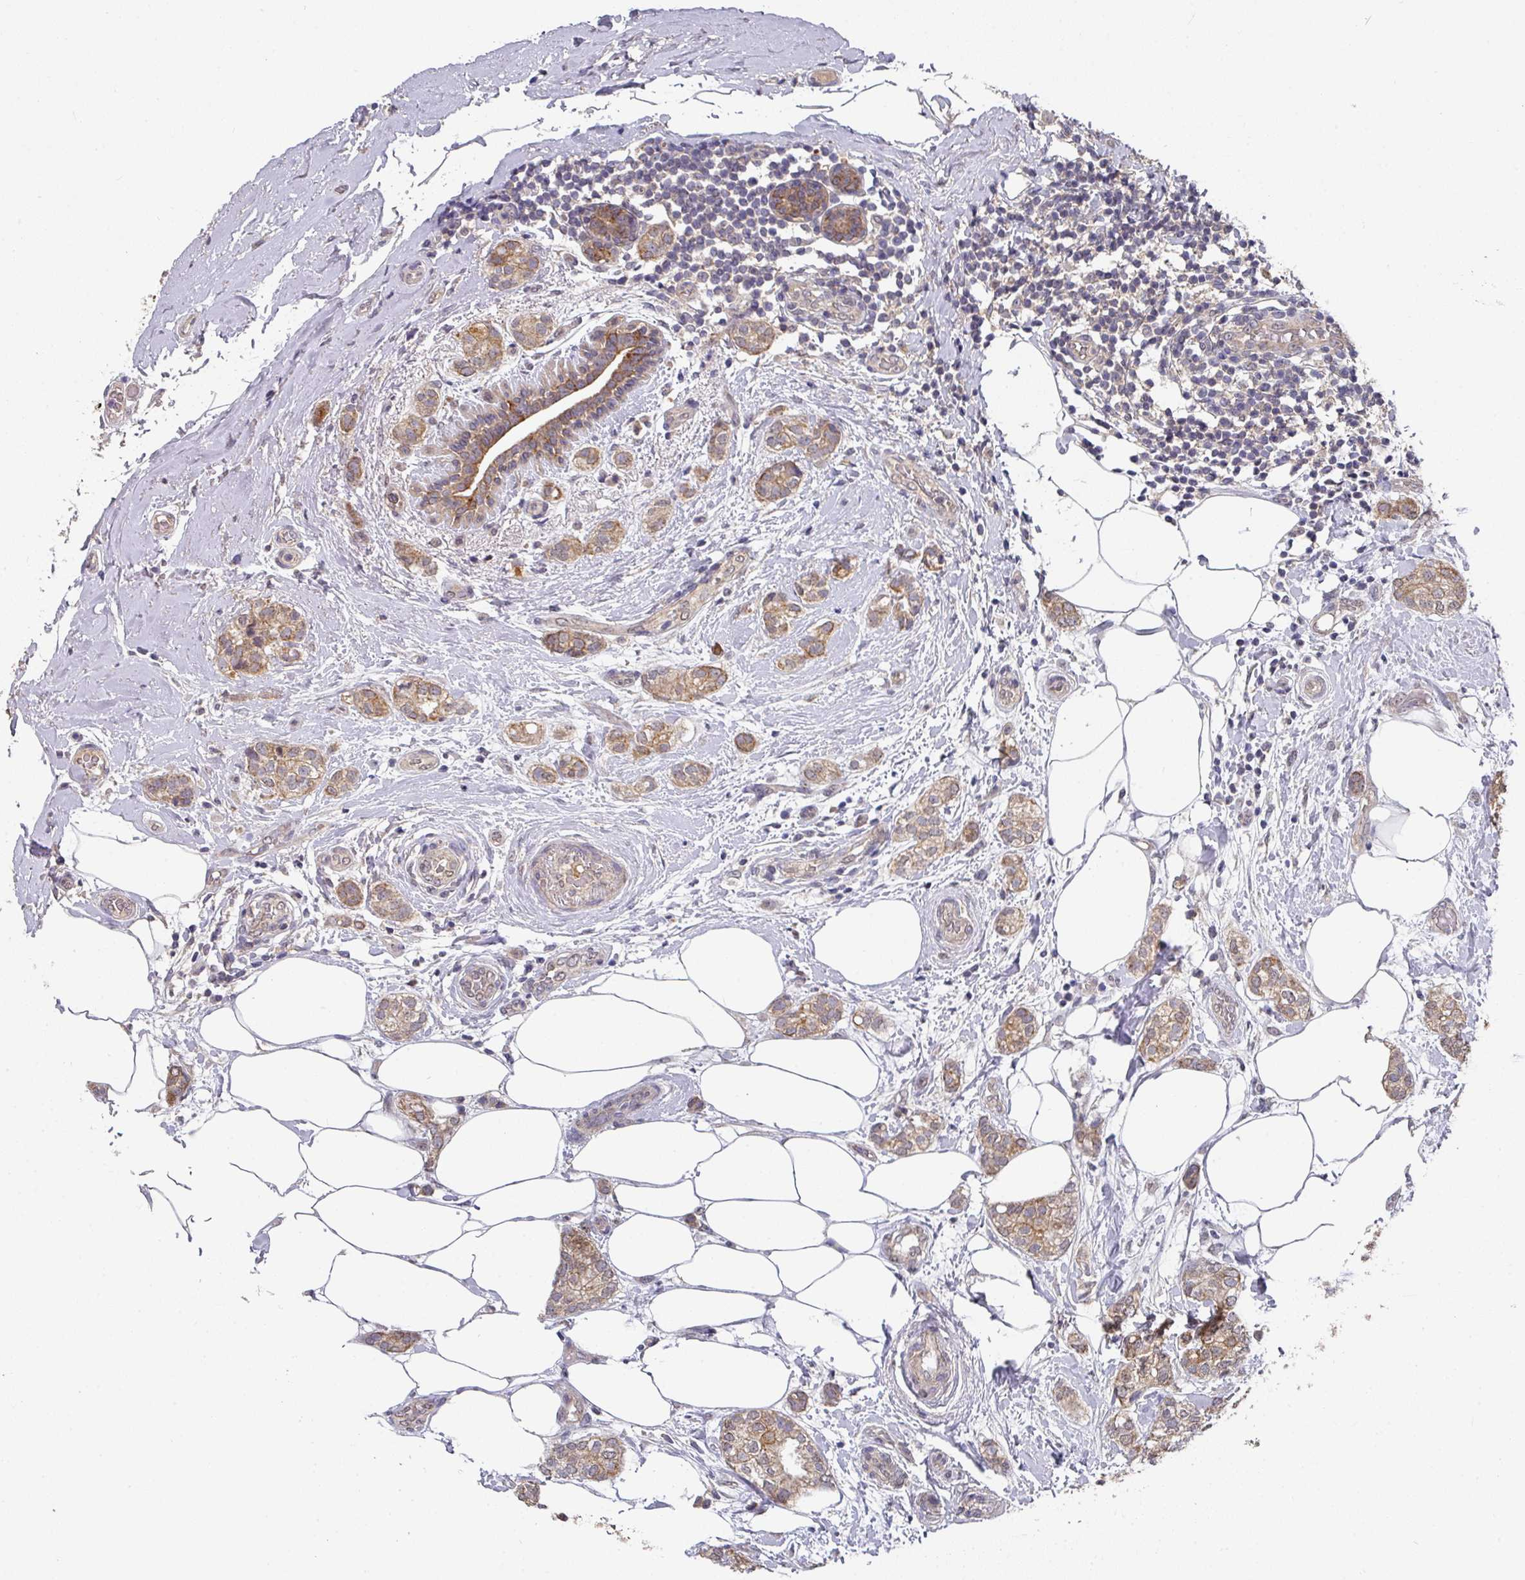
{"staining": {"intensity": "moderate", "quantity": ">75%", "location": "cytoplasmic/membranous"}, "tissue": "breast cancer", "cell_type": "Tumor cells", "image_type": "cancer", "snomed": [{"axis": "morphology", "description": "Duct carcinoma"}, {"axis": "topography", "description": "Breast"}], "caption": "Breast cancer tissue displays moderate cytoplasmic/membranous expression in about >75% of tumor cells, visualized by immunohistochemistry.", "gene": "EXTL3", "patient": {"sex": "female", "age": 73}}